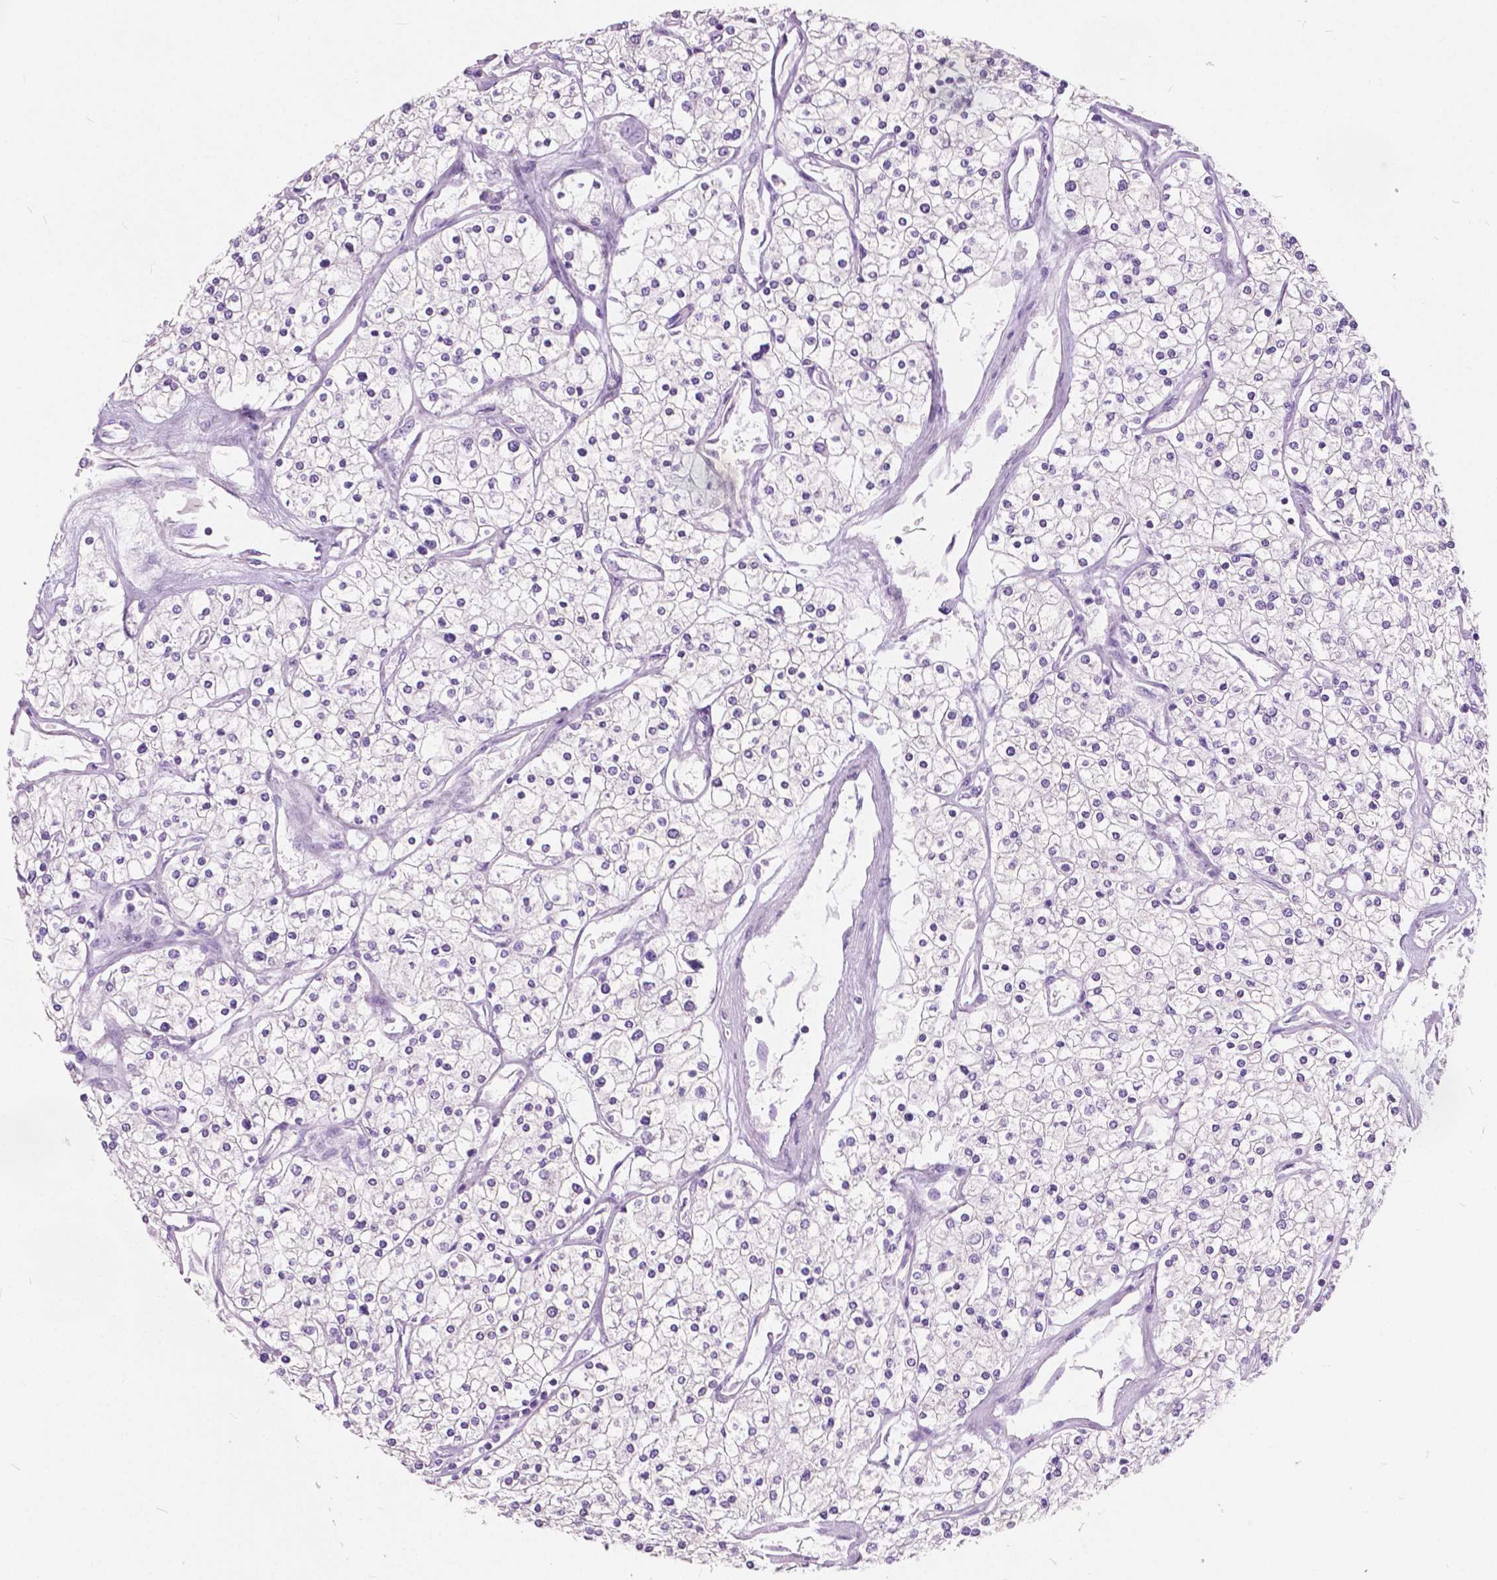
{"staining": {"intensity": "negative", "quantity": "none", "location": "none"}, "tissue": "renal cancer", "cell_type": "Tumor cells", "image_type": "cancer", "snomed": [{"axis": "morphology", "description": "Adenocarcinoma, NOS"}, {"axis": "topography", "description": "Kidney"}], "caption": "Tumor cells show no significant expression in renal adenocarcinoma.", "gene": "TKFC", "patient": {"sex": "male", "age": 80}}